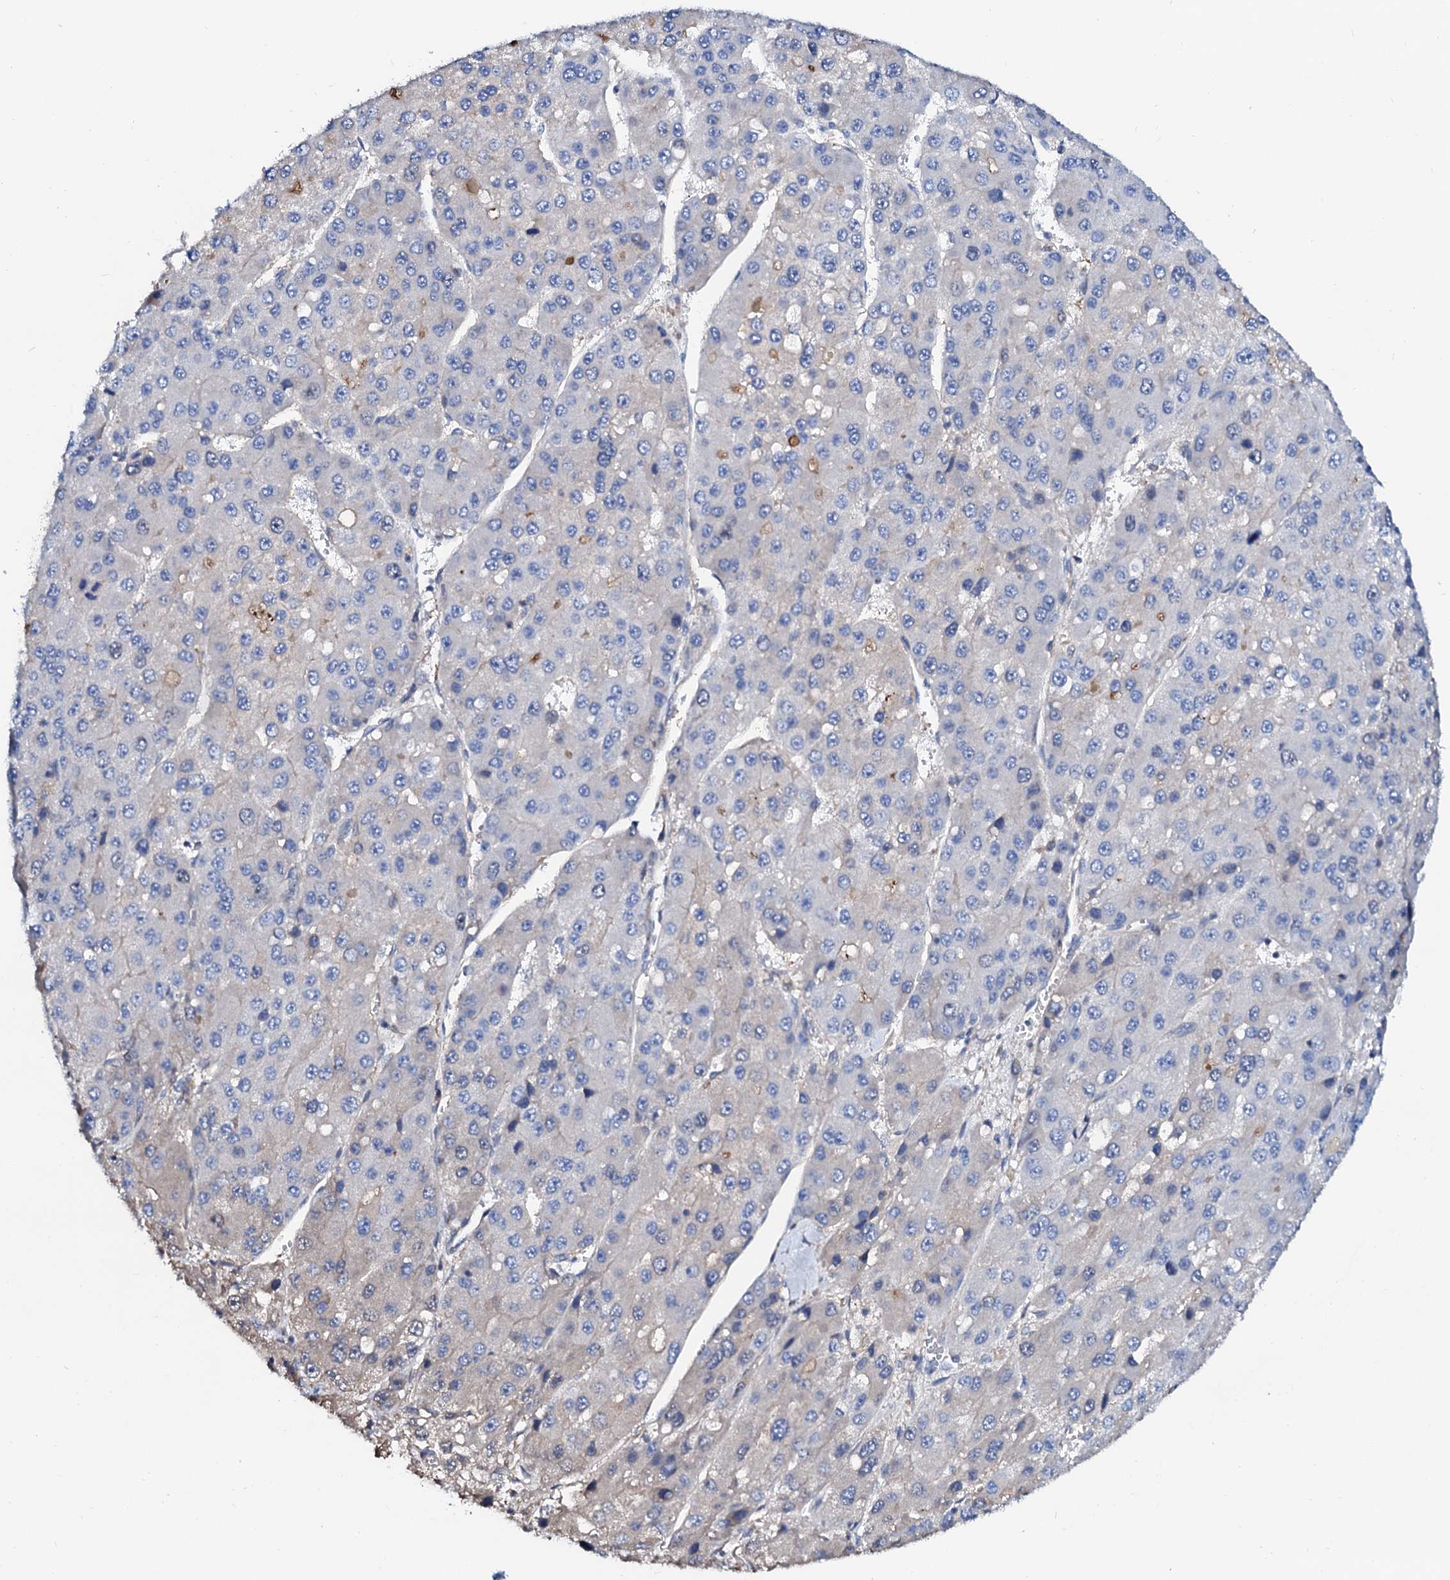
{"staining": {"intensity": "negative", "quantity": "none", "location": "none"}, "tissue": "liver cancer", "cell_type": "Tumor cells", "image_type": "cancer", "snomed": [{"axis": "morphology", "description": "Carcinoma, Hepatocellular, NOS"}, {"axis": "topography", "description": "Liver"}], "caption": "This histopathology image is of hepatocellular carcinoma (liver) stained with immunohistochemistry (IHC) to label a protein in brown with the nuclei are counter-stained blue. There is no positivity in tumor cells.", "gene": "CSKMT", "patient": {"sex": "female", "age": 73}}